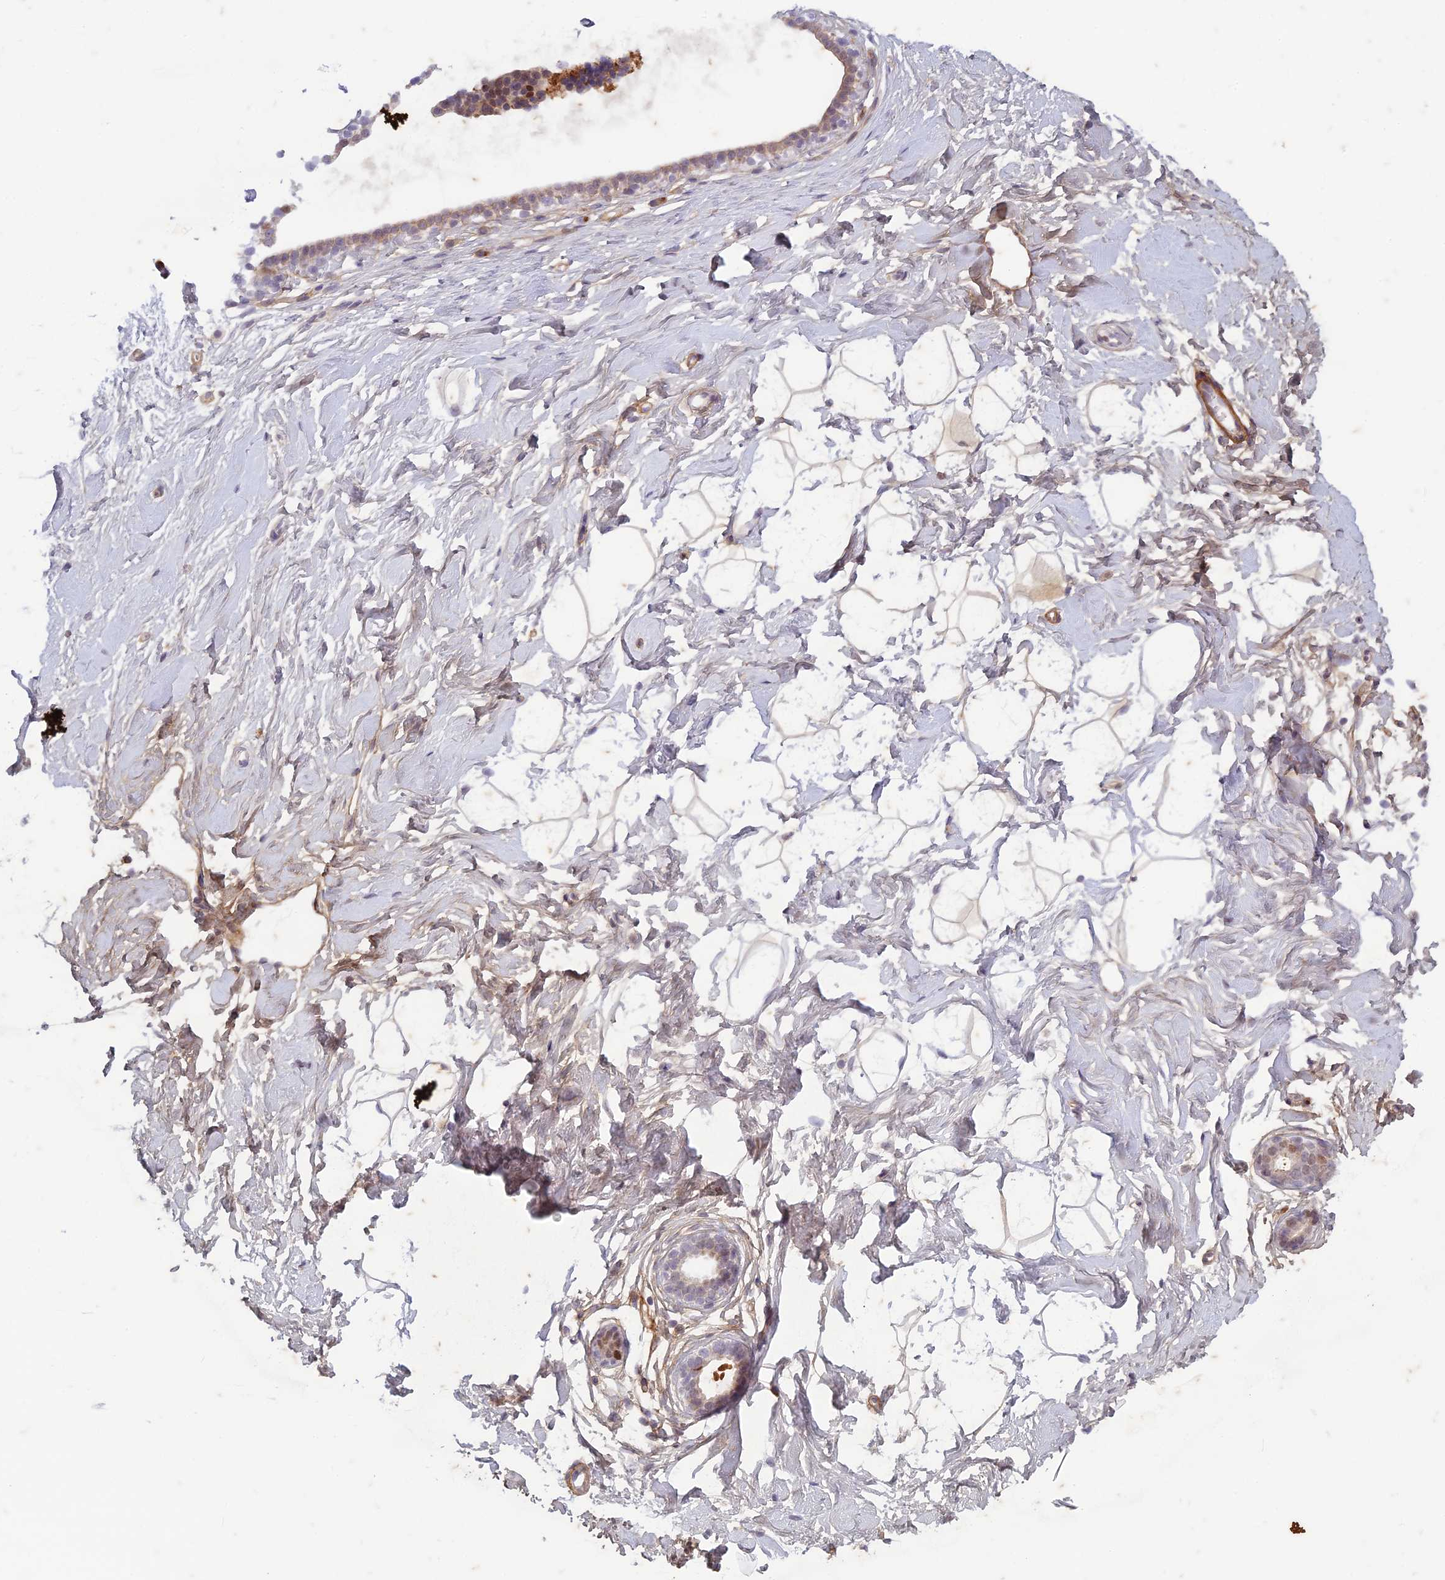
{"staining": {"intensity": "negative", "quantity": "none", "location": "none"}, "tissue": "breast", "cell_type": "Adipocytes", "image_type": "normal", "snomed": [{"axis": "morphology", "description": "Normal tissue, NOS"}, {"axis": "morphology", "description": "Adenoma, NOS"}, {"axis": "topography", "description": "Breast"}], "caption": "Breast was stained to show a protein in brown. There is no significant expression in adipocytes. (DAB (3,3'-diaminobenzidine) IHC, high magnification).", "gene": "PABPN1L", "patient": {"sex": "female", "age": 23}}